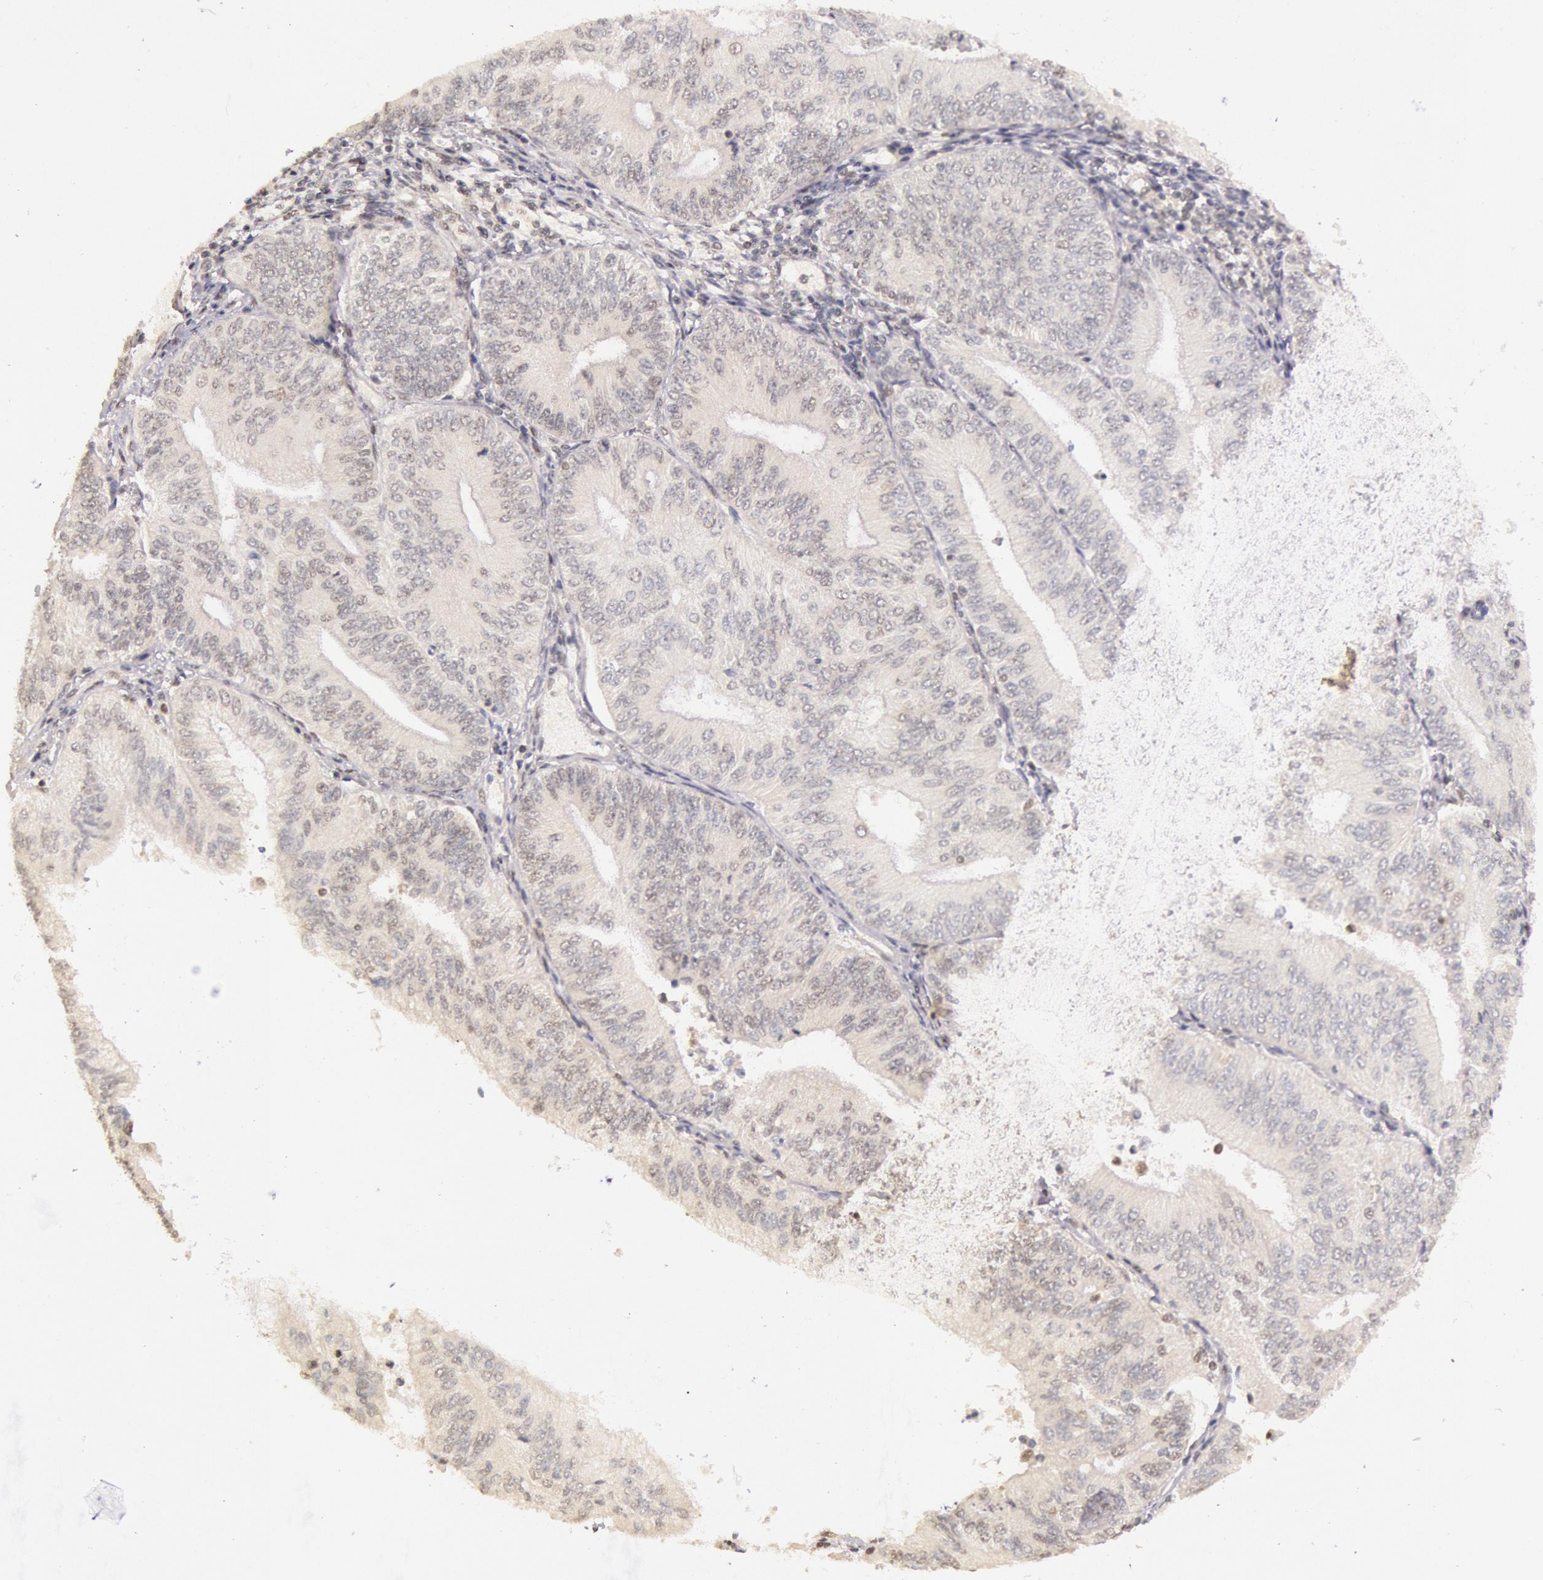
{"staining": {"intensity": "negative", "quantity": "none", "location": "none"}, "tissue": "endometrial cancer", "cell_type": "Tumor cells", "image_type": "cancer", "snomed": [{"axis": "morphology", "description": "Adenocarcinoma, NOS"}, {"axis": "topography", "description": "Endometrium"}], "caption": "The histopathology image shows no significant staining in tumor cells of endometrial cancer. (DAB (3,3'-diaminobenzidine) immunohistochemistry (IHC) with hematoxylin counter stain).", "gene": "RTL10", "patient": {"sex": "female", "age": 55}}